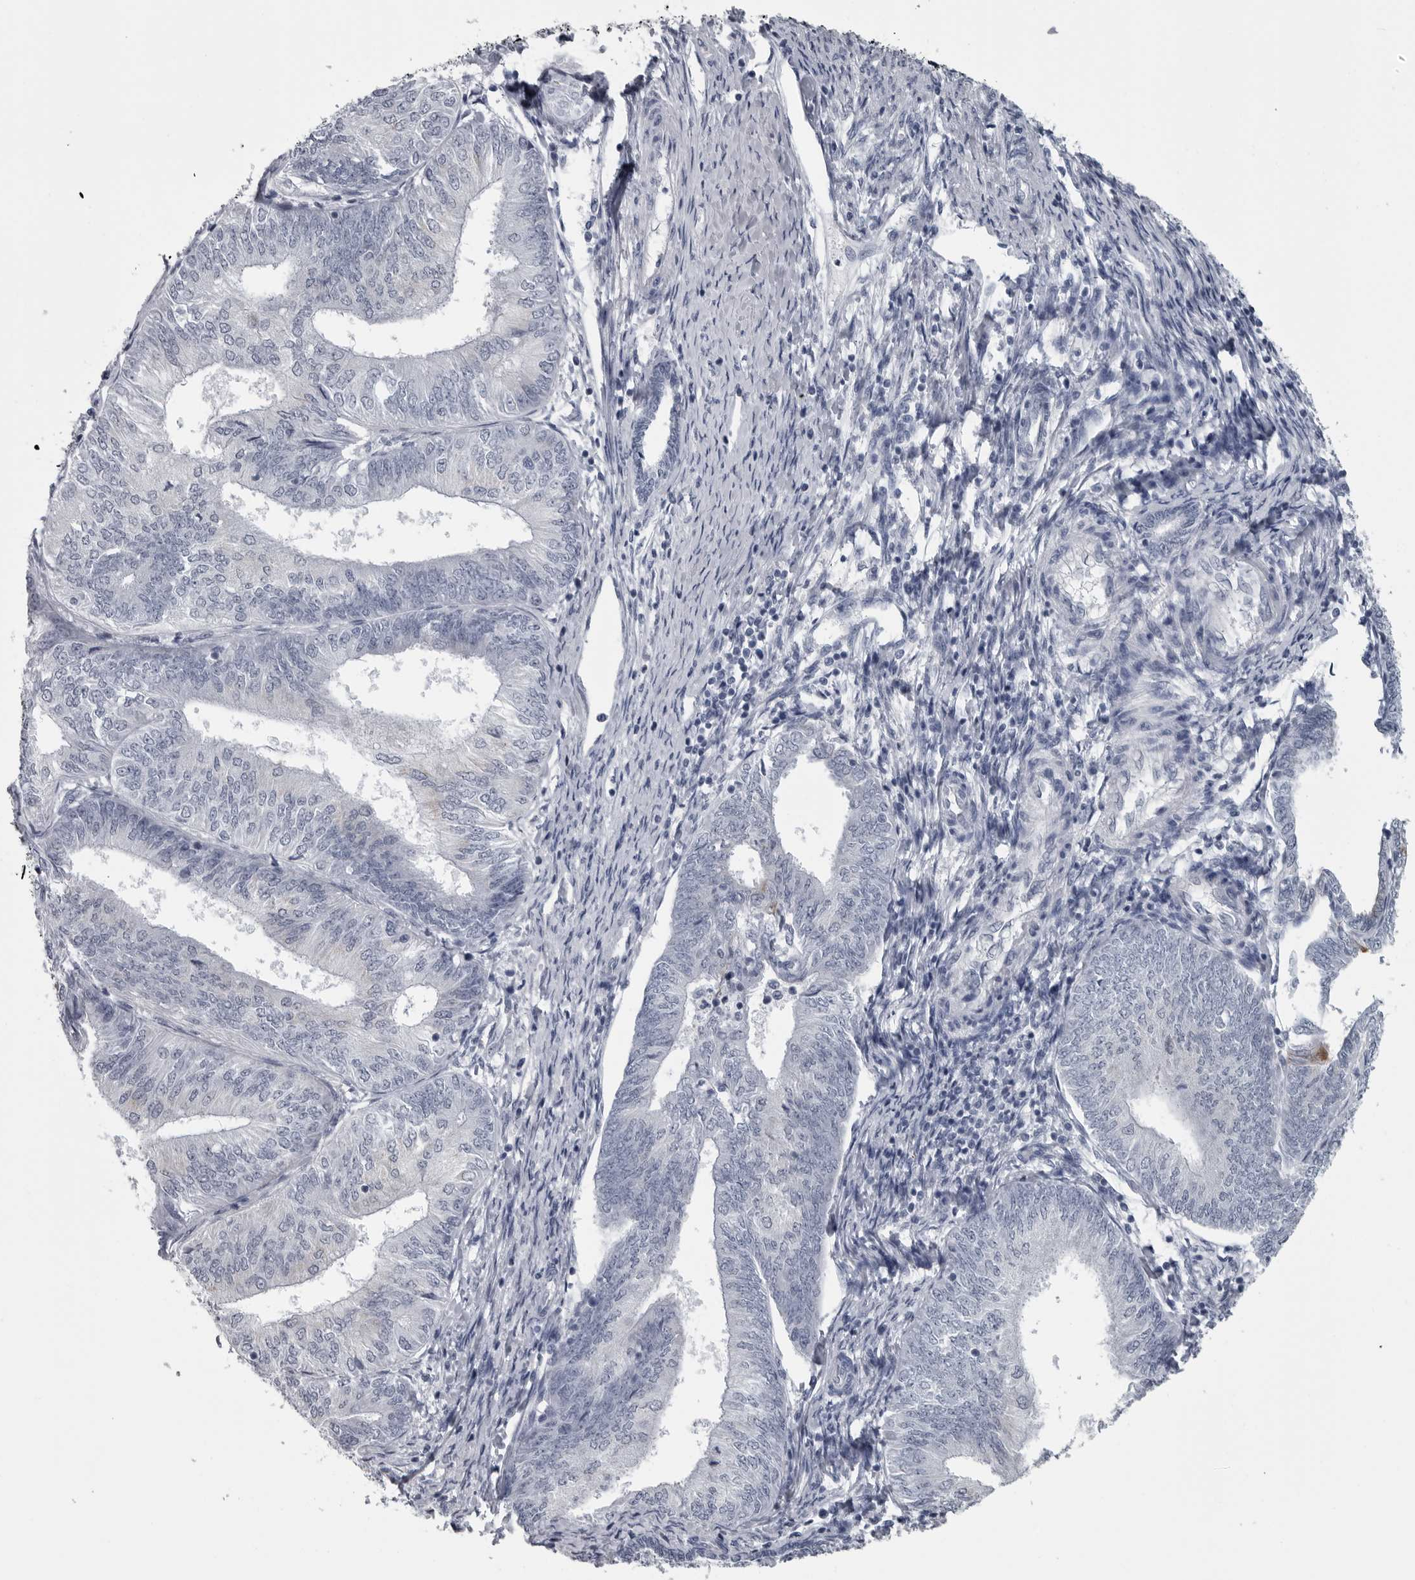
{"staining": {"intensity": "negative", "quantity": "none", "location": "none"}, "tissue": "endometrial cancer", "cell_type": "Tumor cells", "image_type": "cancer", "snomed": [{"axis": "morphology", "description": "Adenocarcinoma, NOS"}, {"axis": "topography", "description": "Endometrium"}], "caption": "A high-resolution micrograph shows immunohistochemistry staining of adenocarcinoma (endometrial), which exhibits no significant expression in tumor cells.", "gene": "MYOC", "patient": {"sex": "female", "age": 58}}